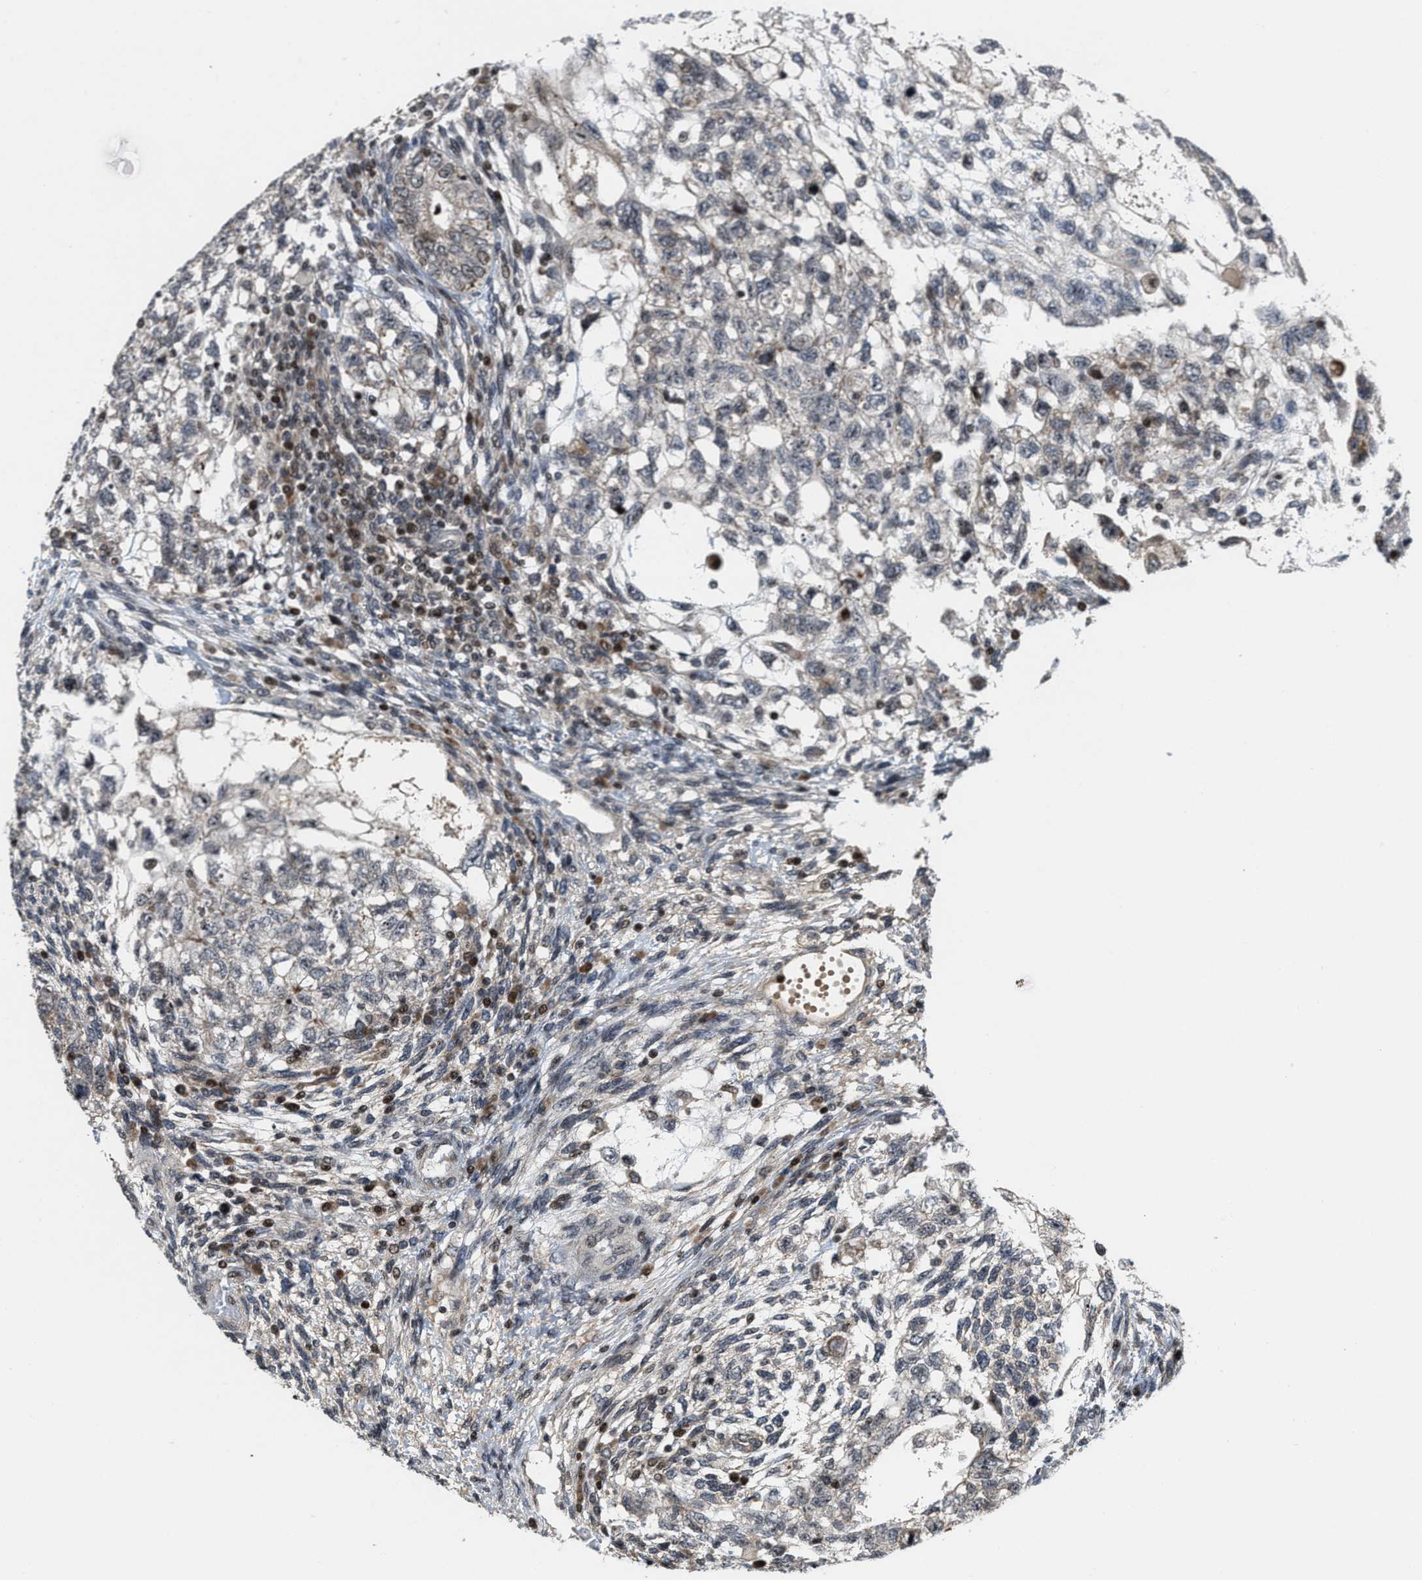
{"staining": {"intensity": "negative", "quantity": "none", "location": "none"}, "tissue": "testis cancer", "cell_type": "Tumor cells", "image_type": "cancer", "snomed": [{"axis": "morphology", "description": "Normal tissue, NOS"}, {"axis": "morphology", "description": "Carcinoma, Embryonal, NOS"}, {"axis": "topography", "description": "Testis"}], "caption": "Embryonal carcinoma (testis) was stained to show a protein in brown. There is no significant expression in tumor cells. (Brightfield microscopy of DAB (3,3'-diaminobenzidine) immunohistochemistry at high magnification).", "gene": "PDZD2", "patient": {"sex": "male", "age": 36}}